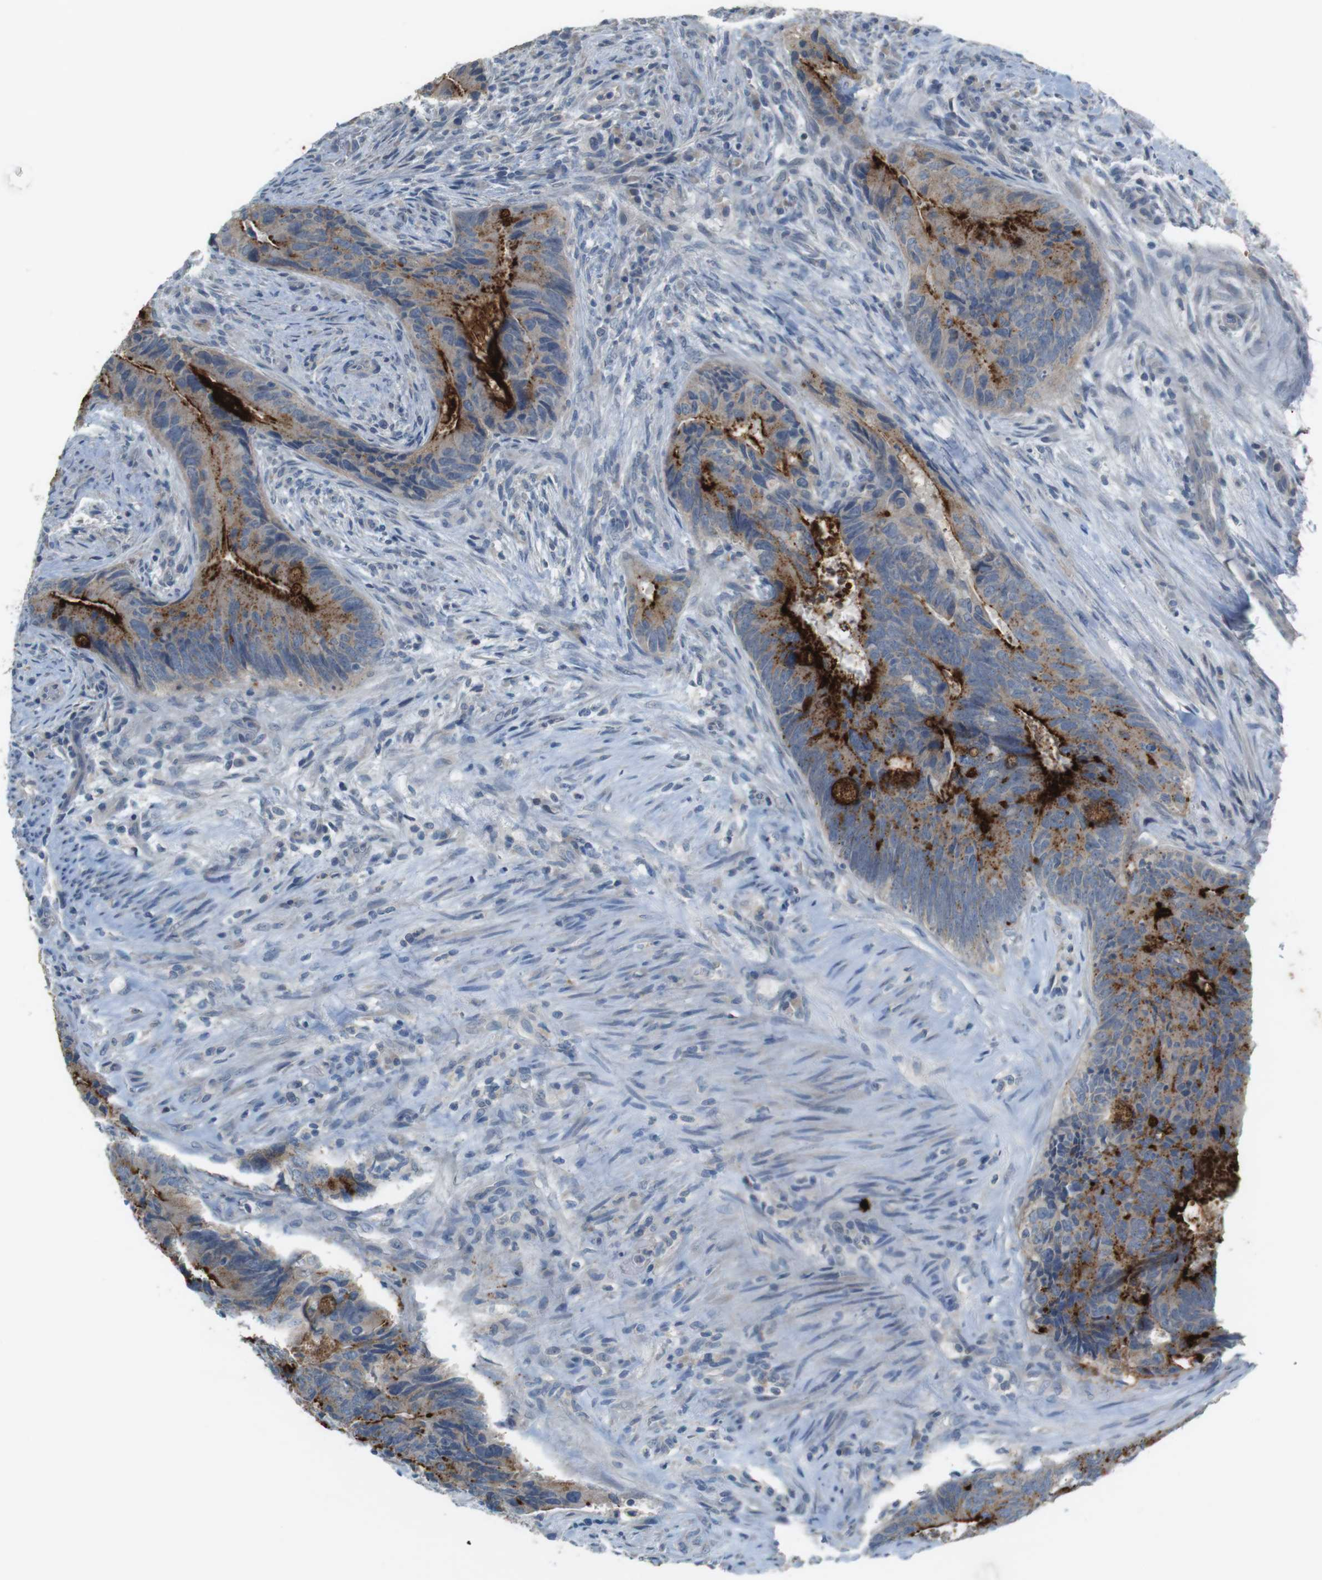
{"staining": {"intensity": "strong", "quantity": "25%-75%", "location": "cytoplasmic/membranous"}, "tissue": "colorectal cancer", "cell_type": "Tumor cells", "image_type": "cancer", "snomed": [{"axis": "morphology", "description": "Normal tissue, NOS"}, {"axis": "morphology", "description": "Adenocarcinoma, NOS"}, {"axis": "topography", "description": "Colon"}], "caption": "Human colorectal adenocarcinoma stained with a protein marker displays strong staining in tumor cells.", "gene": "MUC5B", "patient": {"sex": "male", "age": 56}}